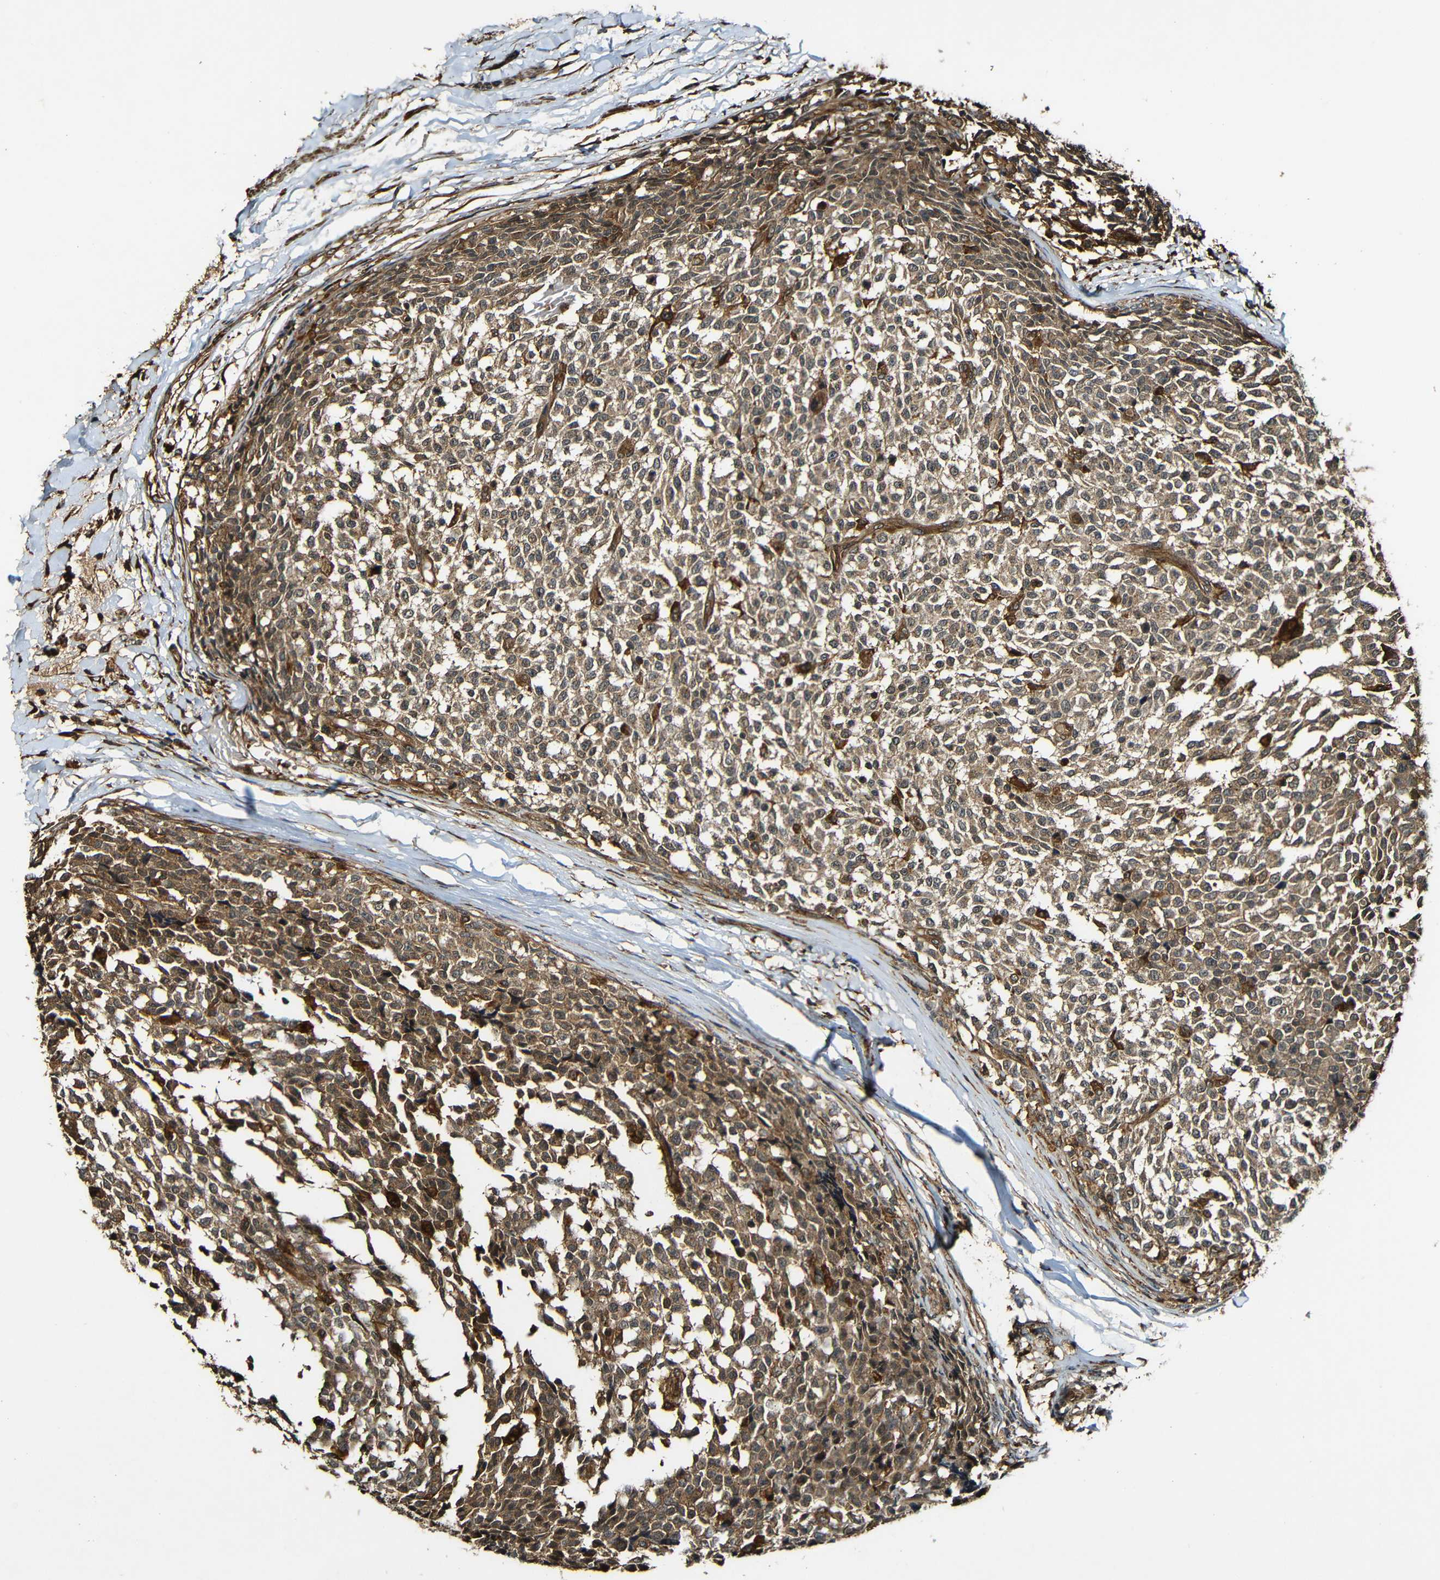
{"staining": {"intensity": "moderate", "quantity": ">75%", "location": "cytoplasmic/membranous"}, "tissue": "testis cancer", "cell_type": "Tumor cells", "image_type": "cancer", "snomed": [{"axis": "morphology", "description": "Seminoma, NOS"}, {"axis": "topography", "description": "Testis"}], "caption": "Testis cancer was stained to show a protein in brown. There is medium levels of moderate cytoplasmic/membranous expression in approximately >75% of tumor cells. The staining was performed using DAB (3,3'-diaminobenzidine) to visualize the protein expression in brown, while the nuclei were stained in blue with hematoxylin (Magnification: 20x).", "gene": "CASP8", "patient": {"sex": "male", "age": 59}}